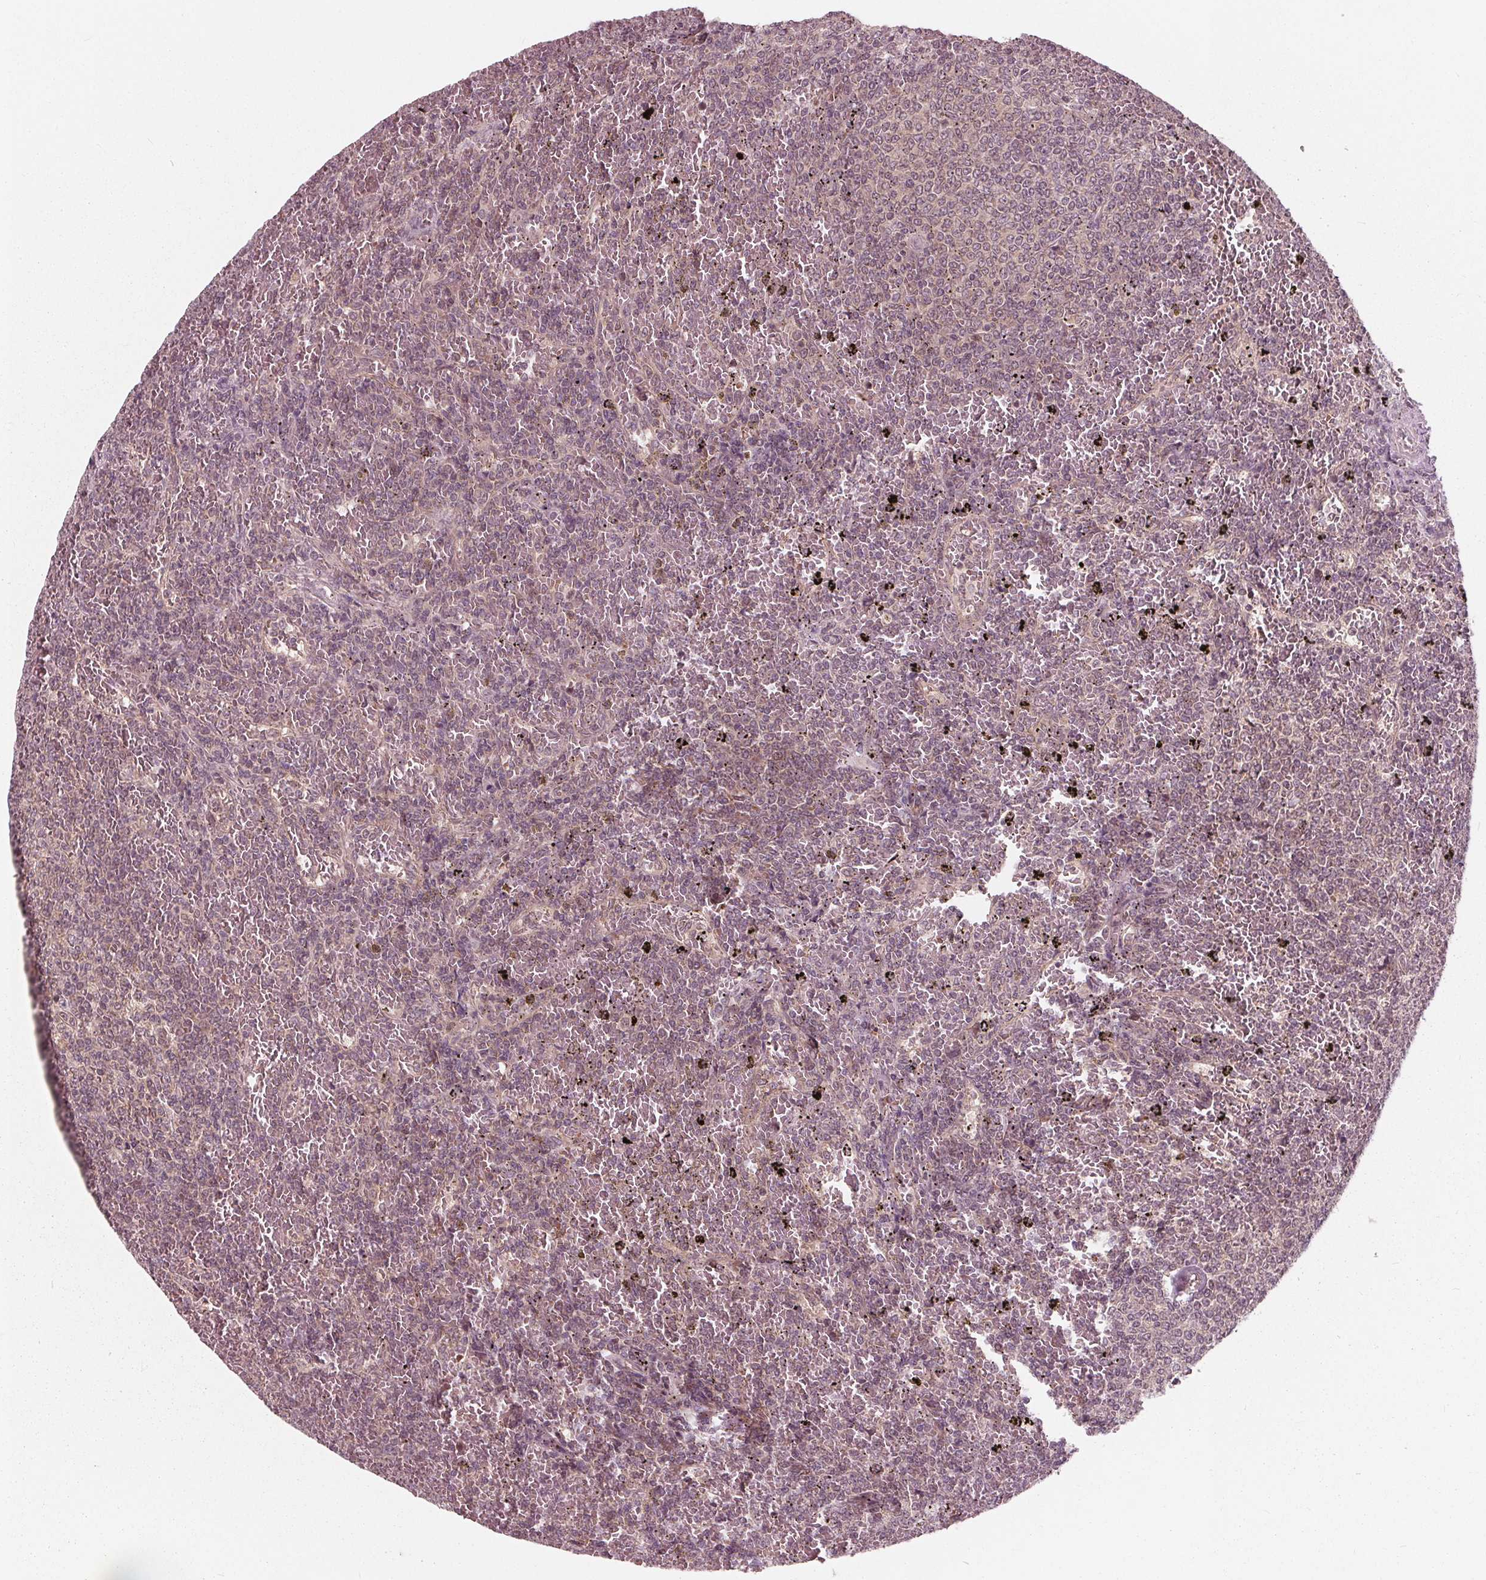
{"staining": {"intensity": "negative", "quantity": "none", "location": "none"}, "tissue": "lymphoma", "cell_type": "Tumor cells", "image_type": "cancer", "snomed": [{"axis": "morphology", "description": "Malignant lymphoma, non-Hodgkin's type, Low grade"}, {"axis": "topography", "description": "Spleen"}], "caption": "High power microscopy image of an immunohistochemistry histopathology image of malignant lymphoma, non-Hodgkin's type (low-grade), revealing no significant expression in tumor cells.", "gene": "UBALD1", "patient": {"sex": "female", "age": 77}}